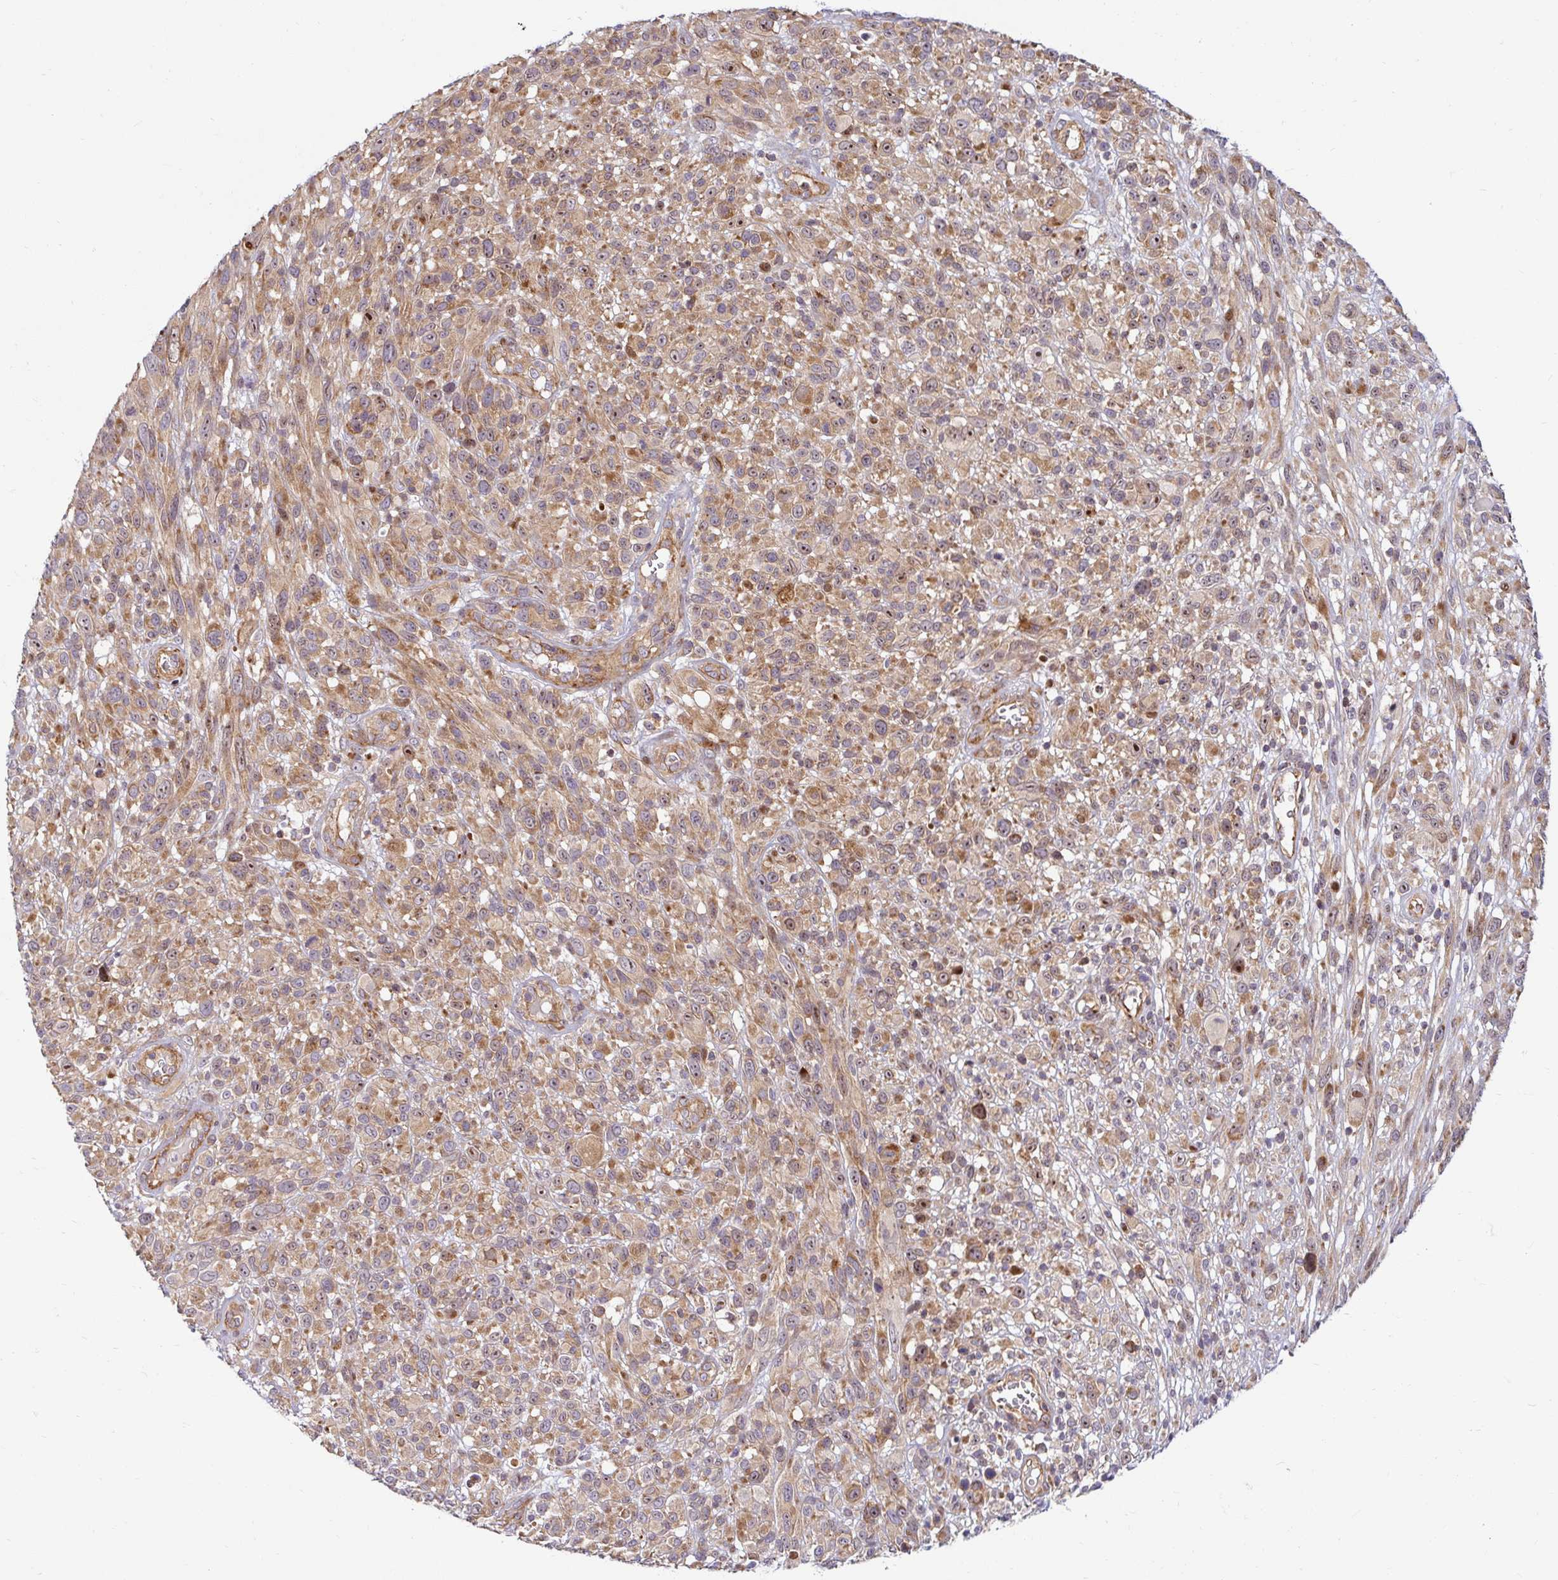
{"staining": {"intensity": "moderate", "quantity": ">75%", "location": "cytoplasmic/membranous"}, "tissue": "melanoma", "cell_type": "Tumor cells", "image_type": "cancer", "snomed": [{"axis": "morphology", "description": "Malignant melanoma, NOS"}, {"axis": "topography", "description": "Skin"}], "caption": "Approximately >75% of tumor cells in melanoma display moderate cytoplasmic/membranous protein expression as visualized by brown immunohistochemical staining.", "gene": "BTF3", "patient": {"sex": "male", "age": 68}}